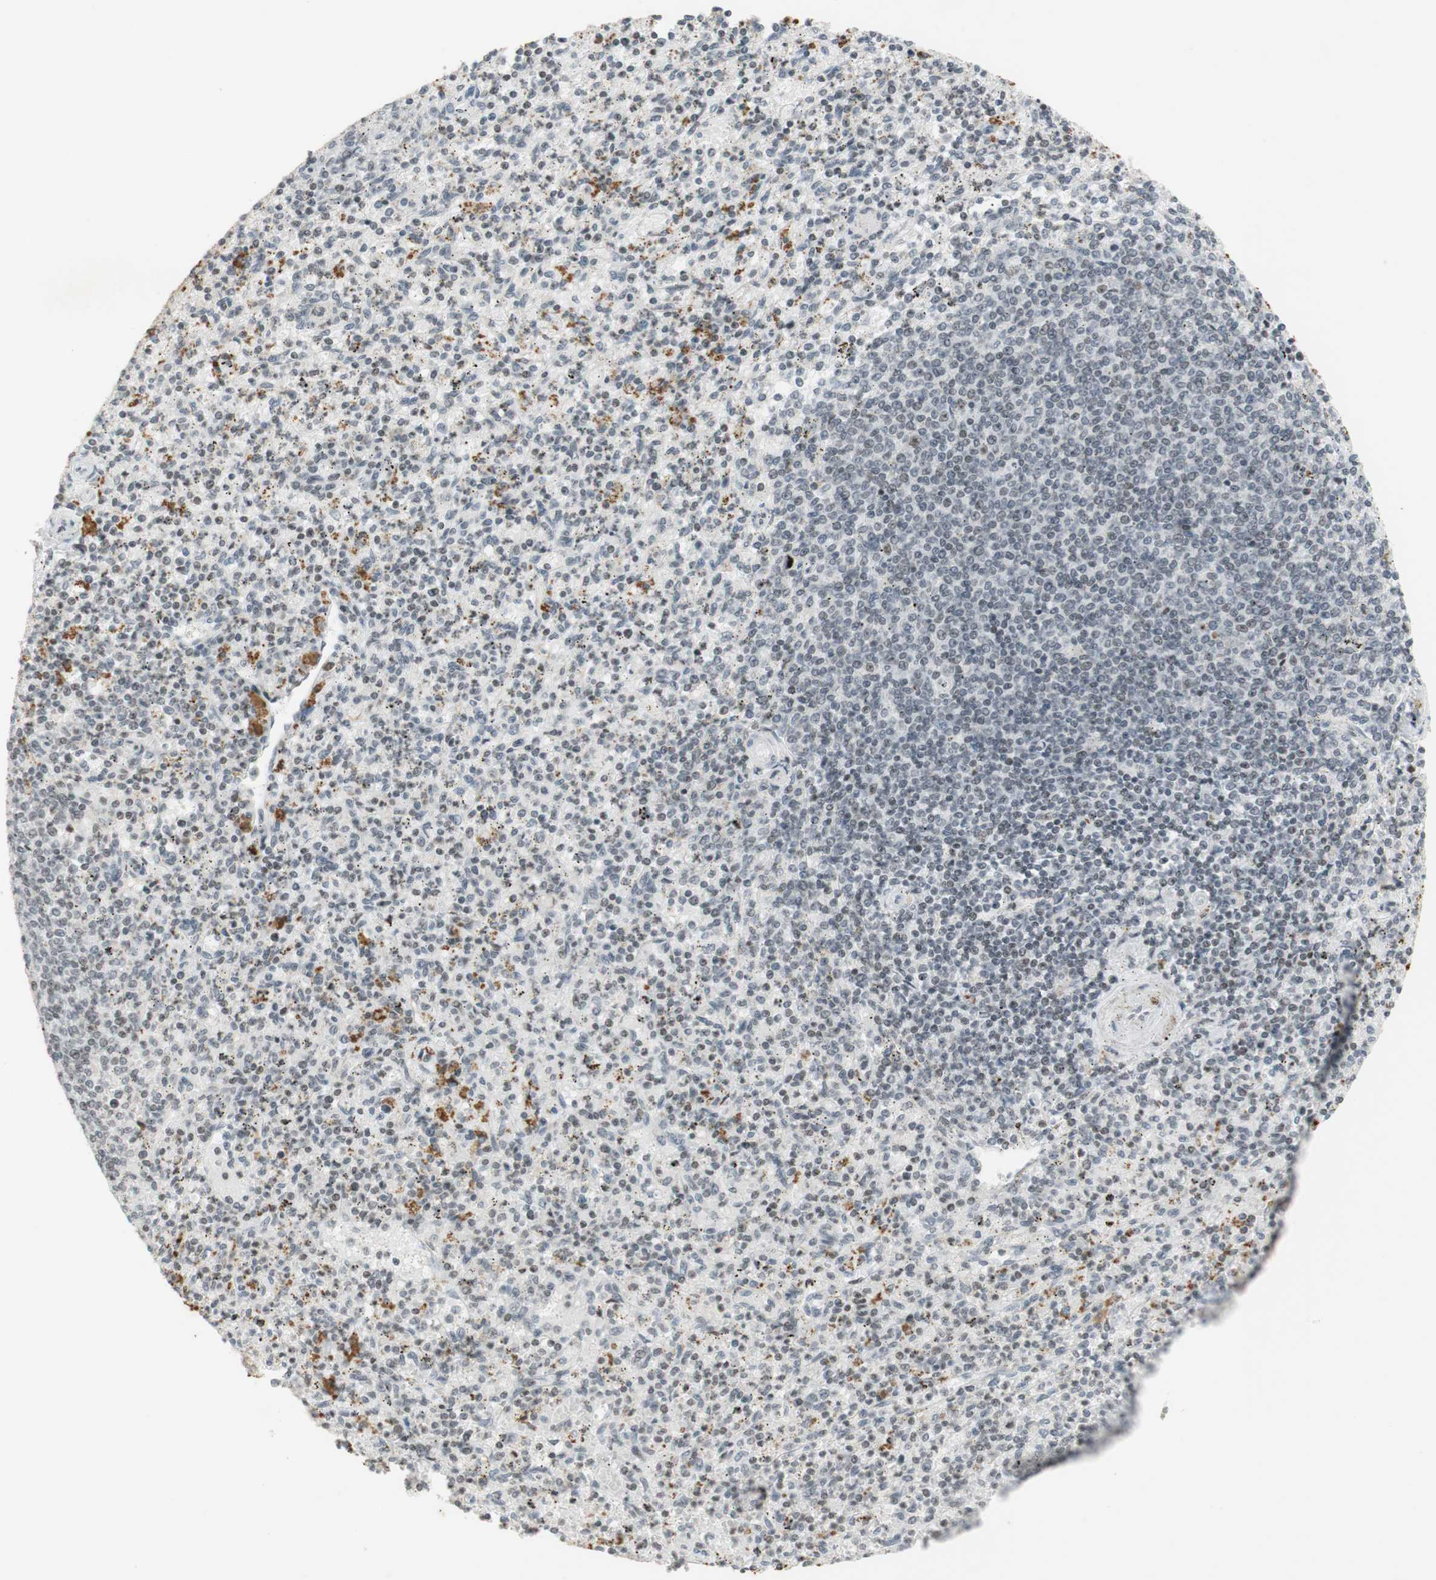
{"staining": {"intensity": "negative", "quantity": "none", "location": "none"}, "tissue": "spleen", "cell_type": "Cells in red pulp", "image_type": "normal", "snomed": [{"axis": "morphology", "description": "Normal tissue, NOS"}, {"axis": "topography", "description": "Spleen"}], "caption": "High magnification brightfield microscopy of unremarkable spleen stained with DAB (brown) and counterstained with hematoxylin (blue): cells in red pulp show no significant expression. (DAB (3,3'-diaminobenzidine) immunohistochemistry (IHC), high magnification).", "gene": "IRF1", "patient": {"sex": "male", "age": 72}}